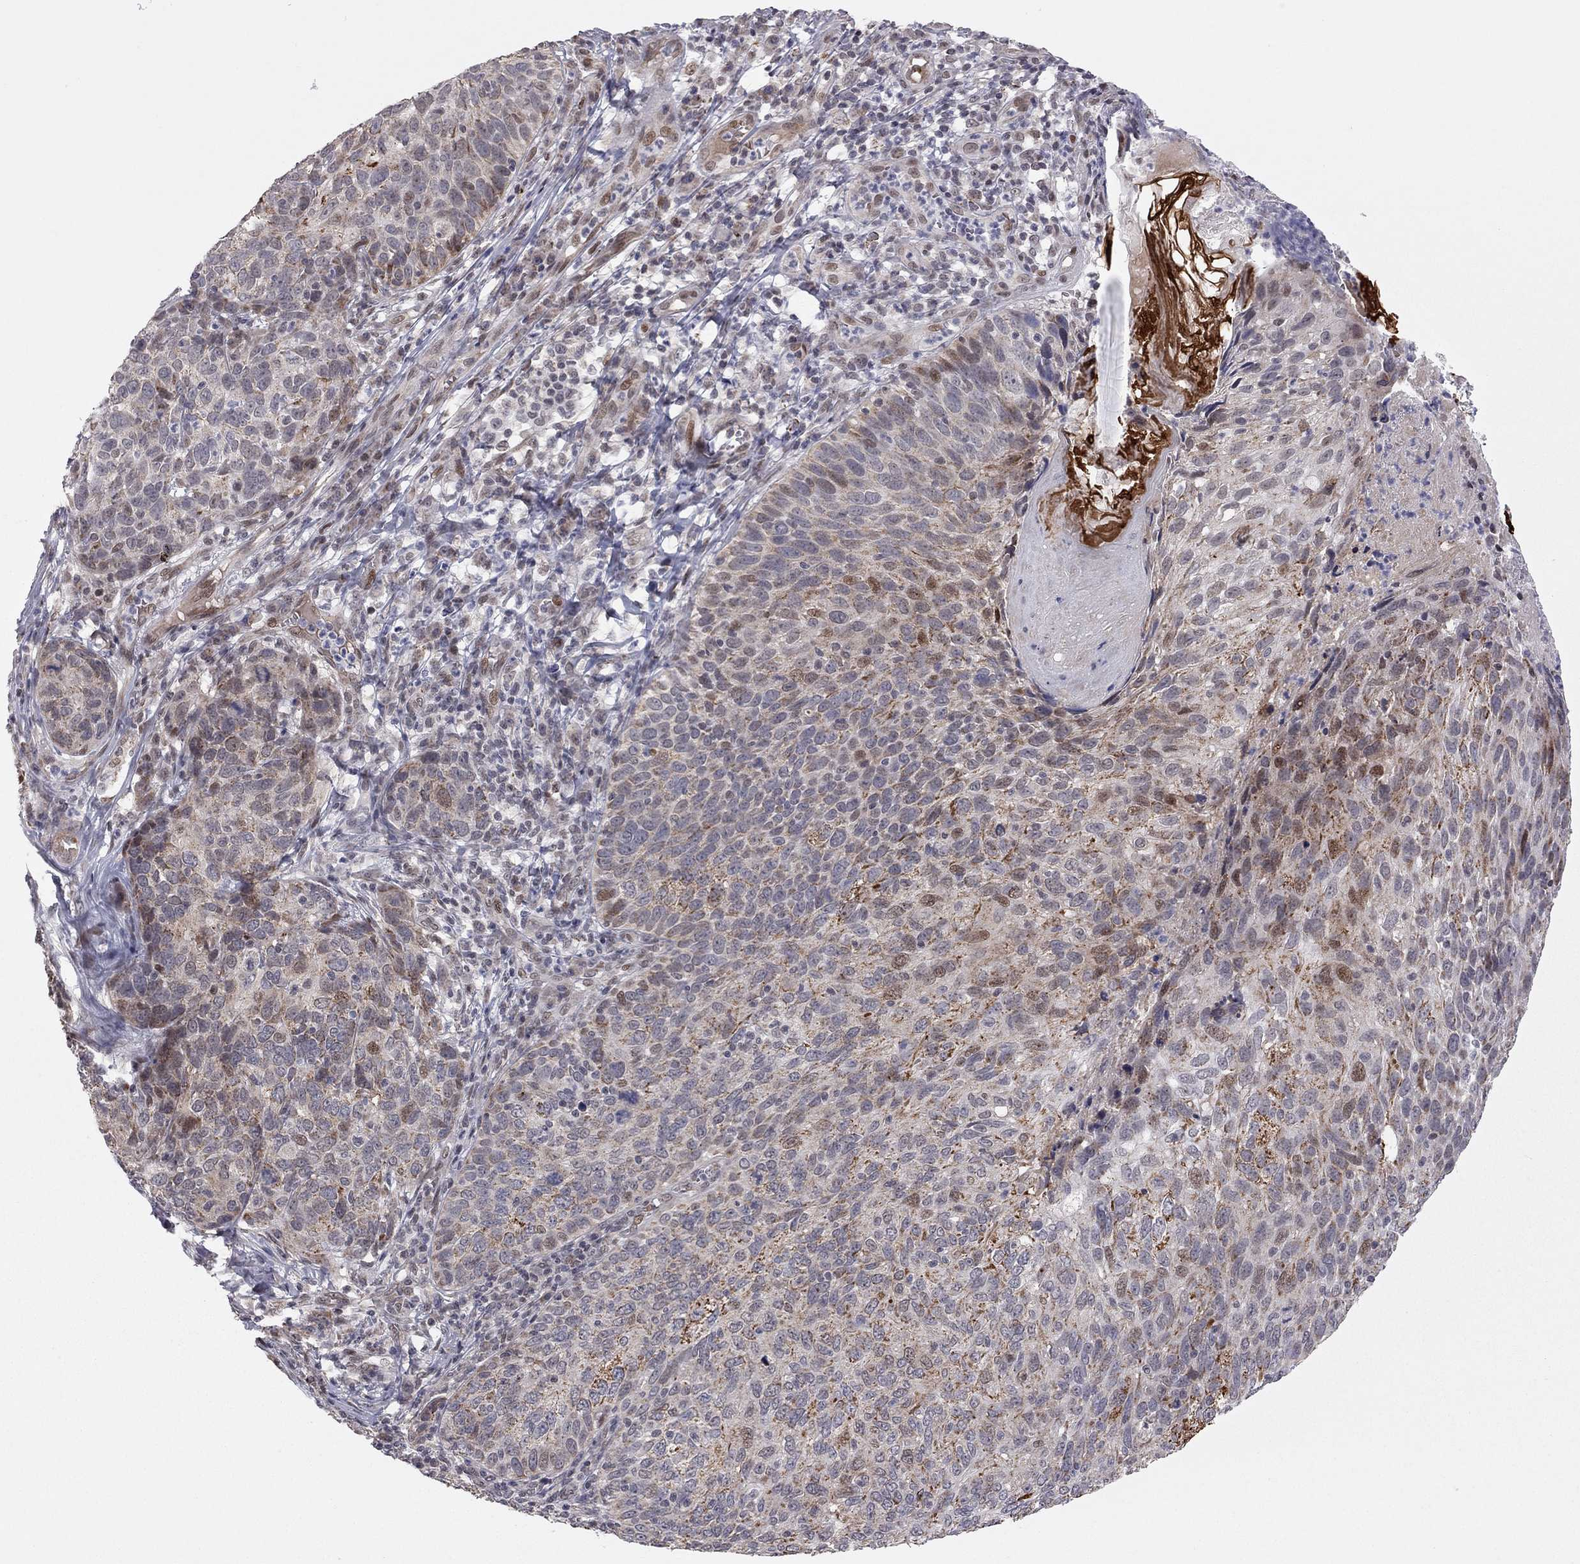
{"staining": {"intensity": "moderate", "quantity": "<25%", "location": "cytoplasmic/membranous,nuclear"}, "tissue": "skin cancer", "cell_type": "Tumor cells", "image_type": "cancer", "snomed": [{"axis": "morphology", "description": "Squamous cell carcinoma, NOS"}, {"axis": "topography", "description": "Skin"}], "caption": "DAB (3,3'-diaminobenzidine) immunohistochemical staining of skin cancer demonstrates moderate cytoplasmic/membranous and nuclear protein expression in about <25% of tumor cells.", "gene": "MC3R", "patient": {"sex": "male", "age": 92}}